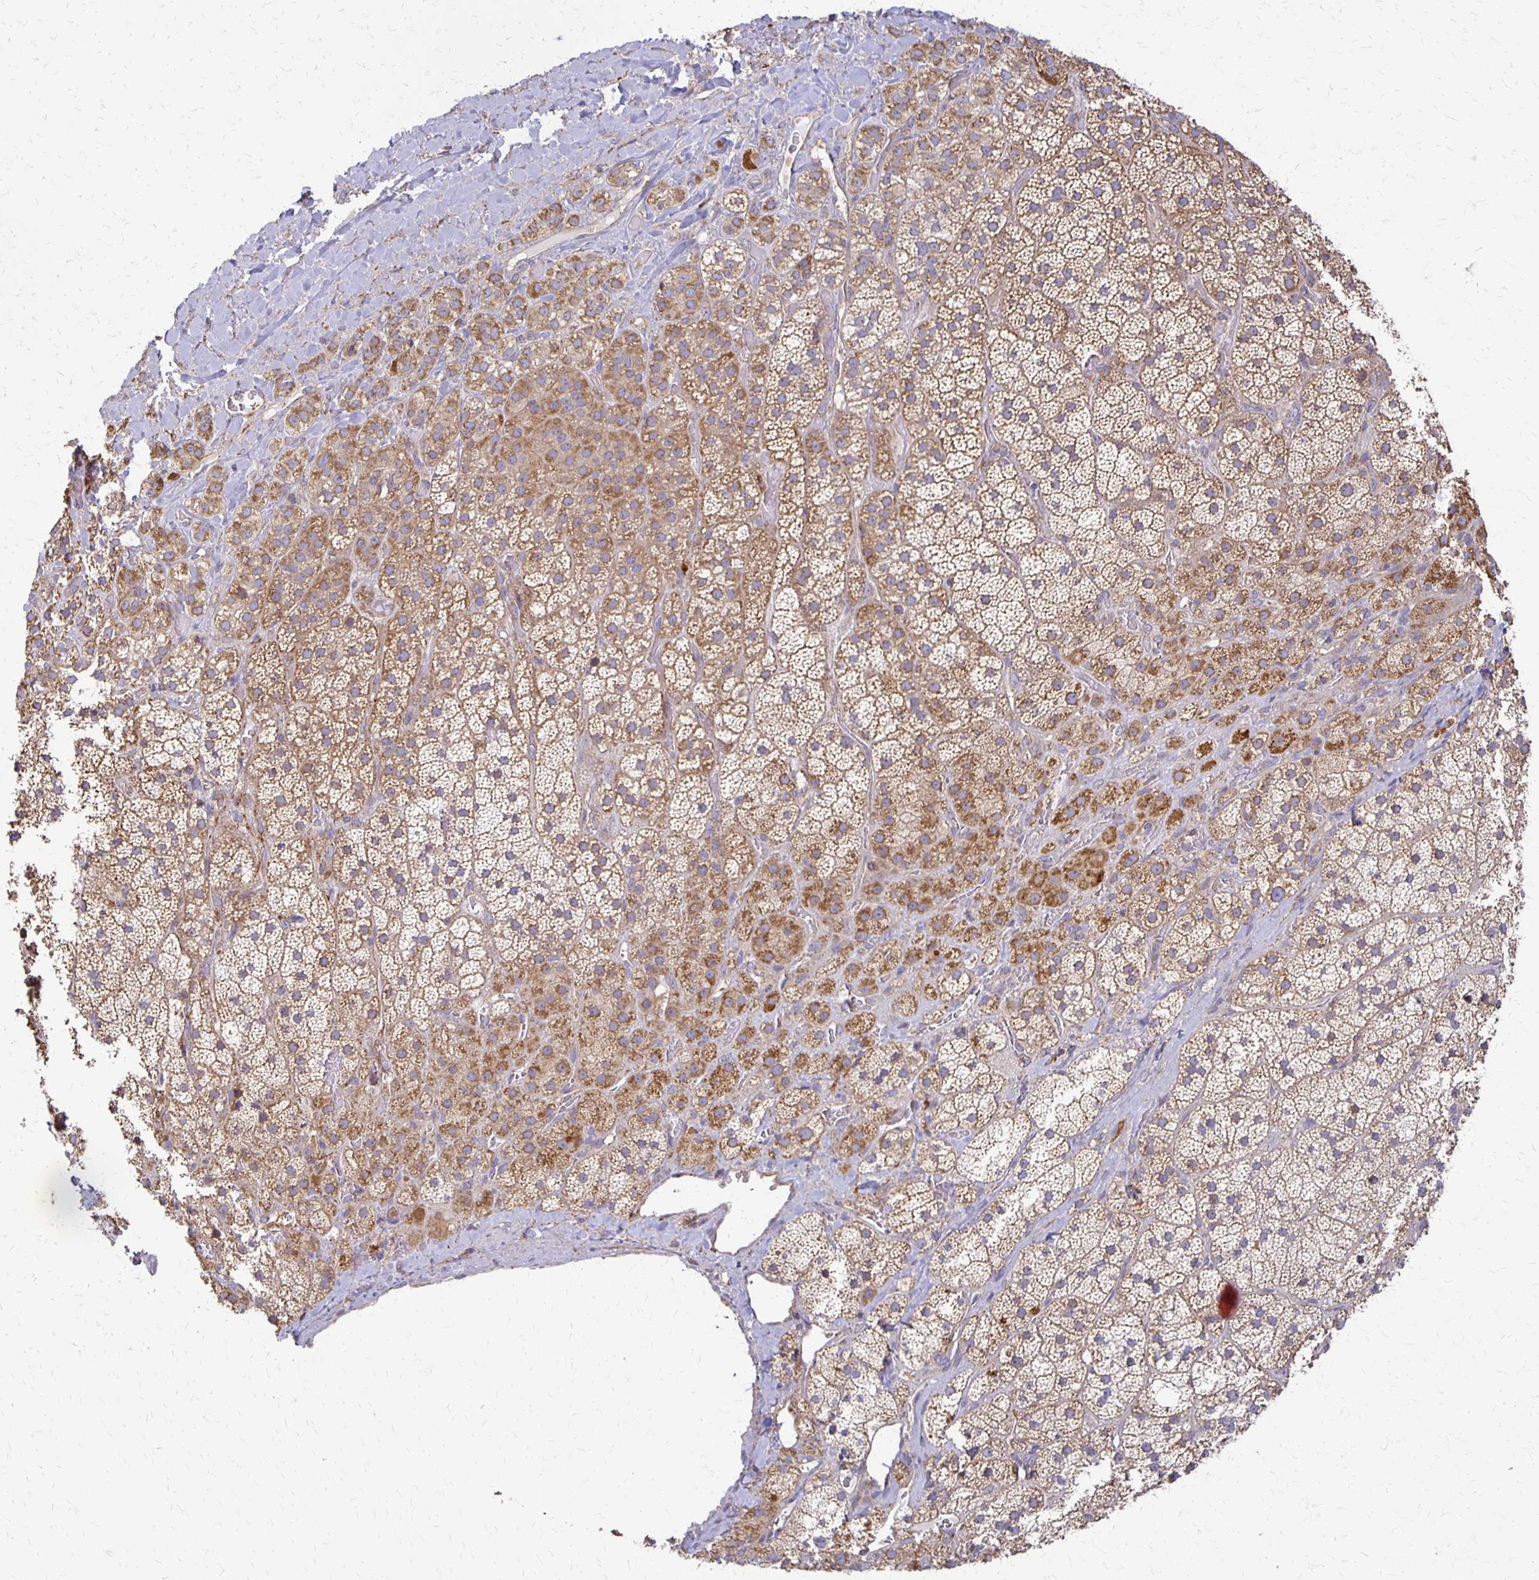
{"staining": {"intensity": "moderate", "quantity": "25%-75%", "location": "cytoplasmic/membranous"}, "tissue": "adrenal gland", "cell_type": "Glandular cells", "image_type": "normal", "snomed": [{"axis": "morphology", "description": "Normal tissue, NOS"}, {"axis": "topography", "description": "Adrenal gland"}], "caption": "DAB (3,3'-diaminobenzidine) immunohistochemical staining of normal adrenal gland demonstrates moderate cytoplasmic/membranous protein positivity in approximately 25%-75% of glandular cells. The protein is stained brown, and the nuclei are stained in blue (DAB (3,3'-diaminobenzidine) IHC with brightfield microscopy, high magnification).", "gene": "EIF4EBP2", "patient": {"sex": "male", "age": 57}}